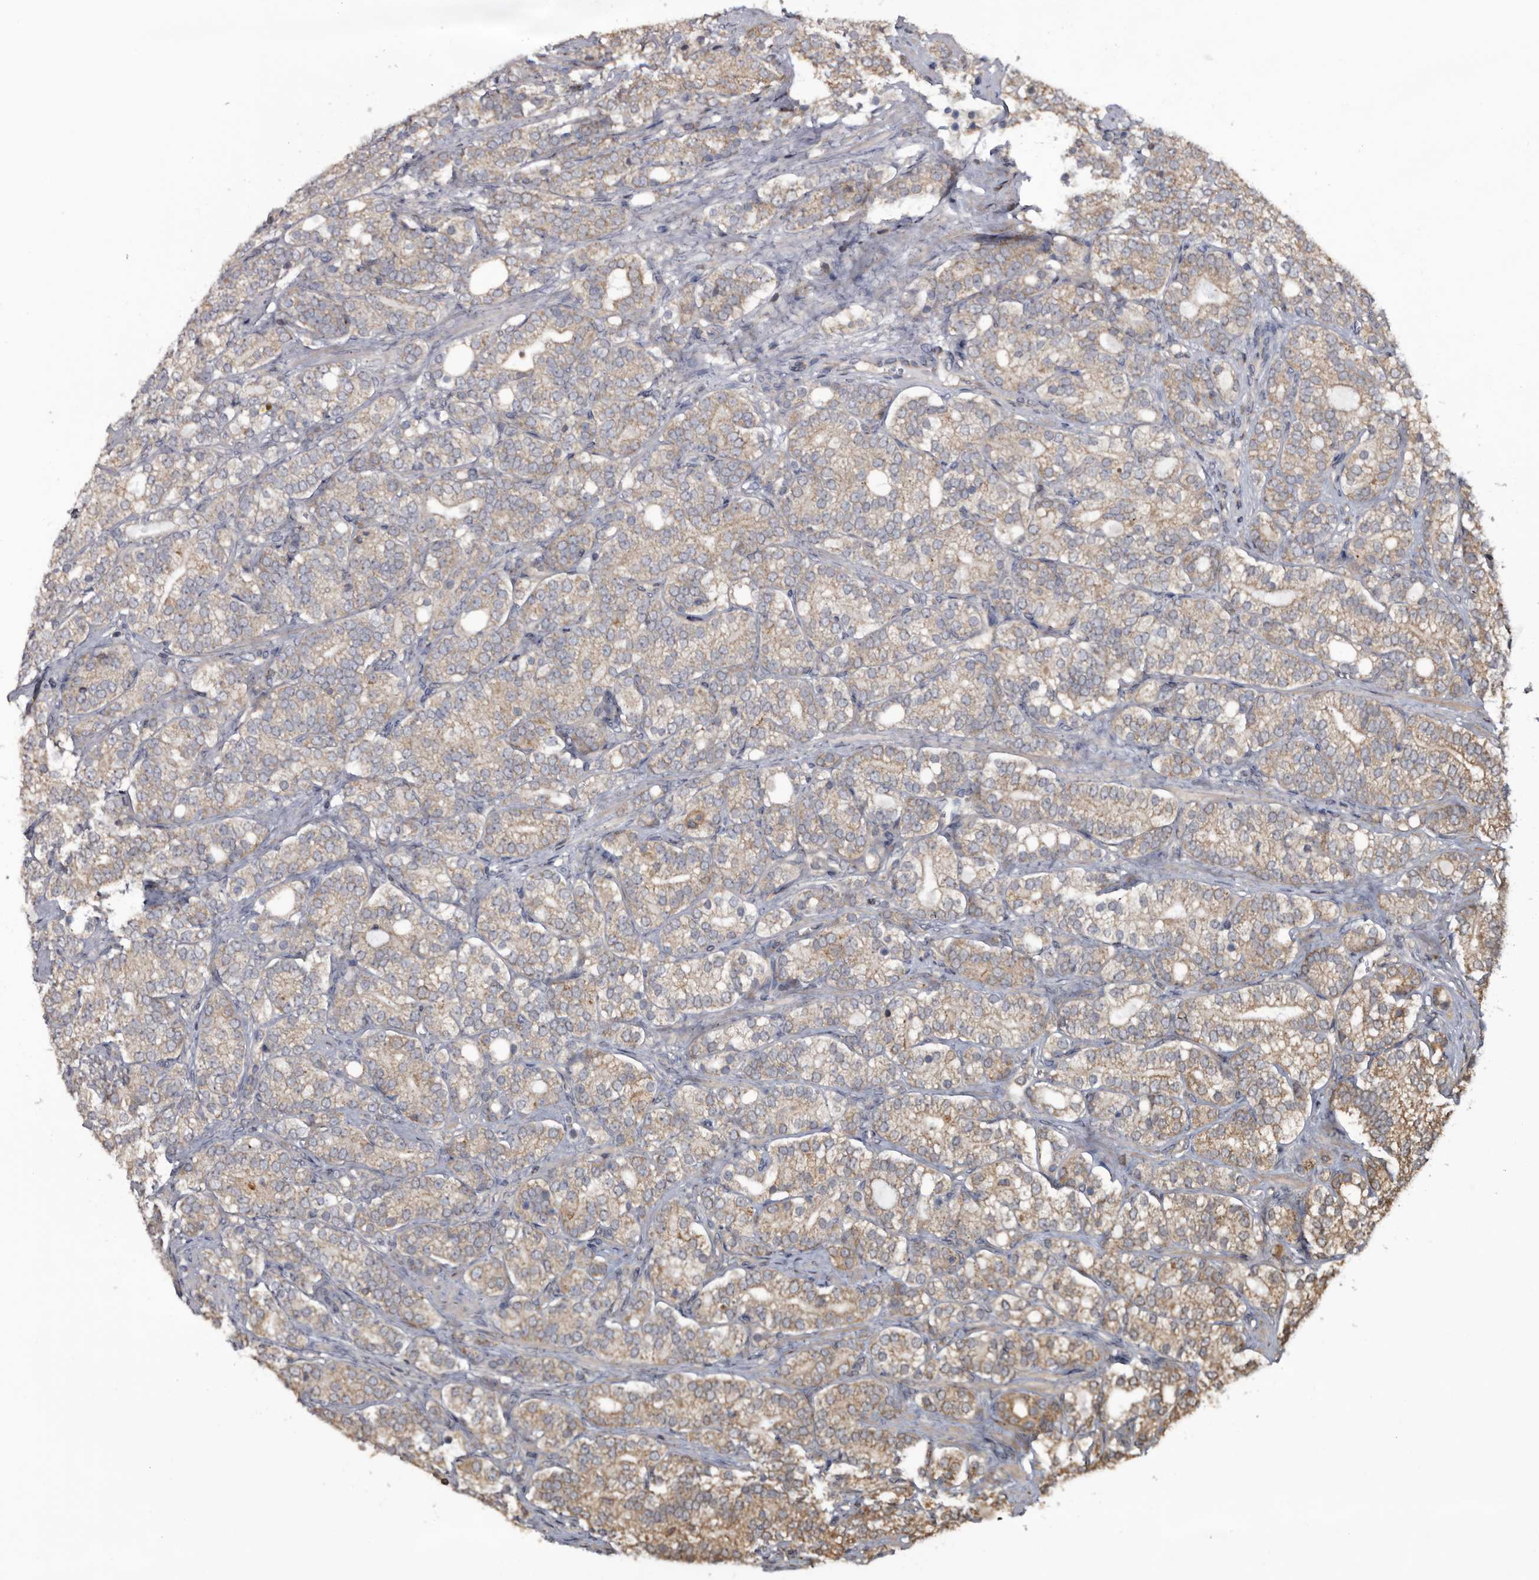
{"staining": {"intensity": "weak", "quantity": "25%-75%", "location": "cytoplasmic/membranous"}, "tissue": "prostate cancer", "cell_type": "Tumor cells", "image_type": "cancer", "snomed": [{"axis": "morphology", "description": "Adenocarcinoma, High grade"}, {"axis": "topography", "description": "Prostate"}], "caption": "About 25%-75% of tumor cells in prostate cancer reveal weak cytoplasmic/membranous protein positivity as visualized by brown immunohistochemical staining.", "gene": "TTI2", "patient": {"sex": "male", "age": 57}}